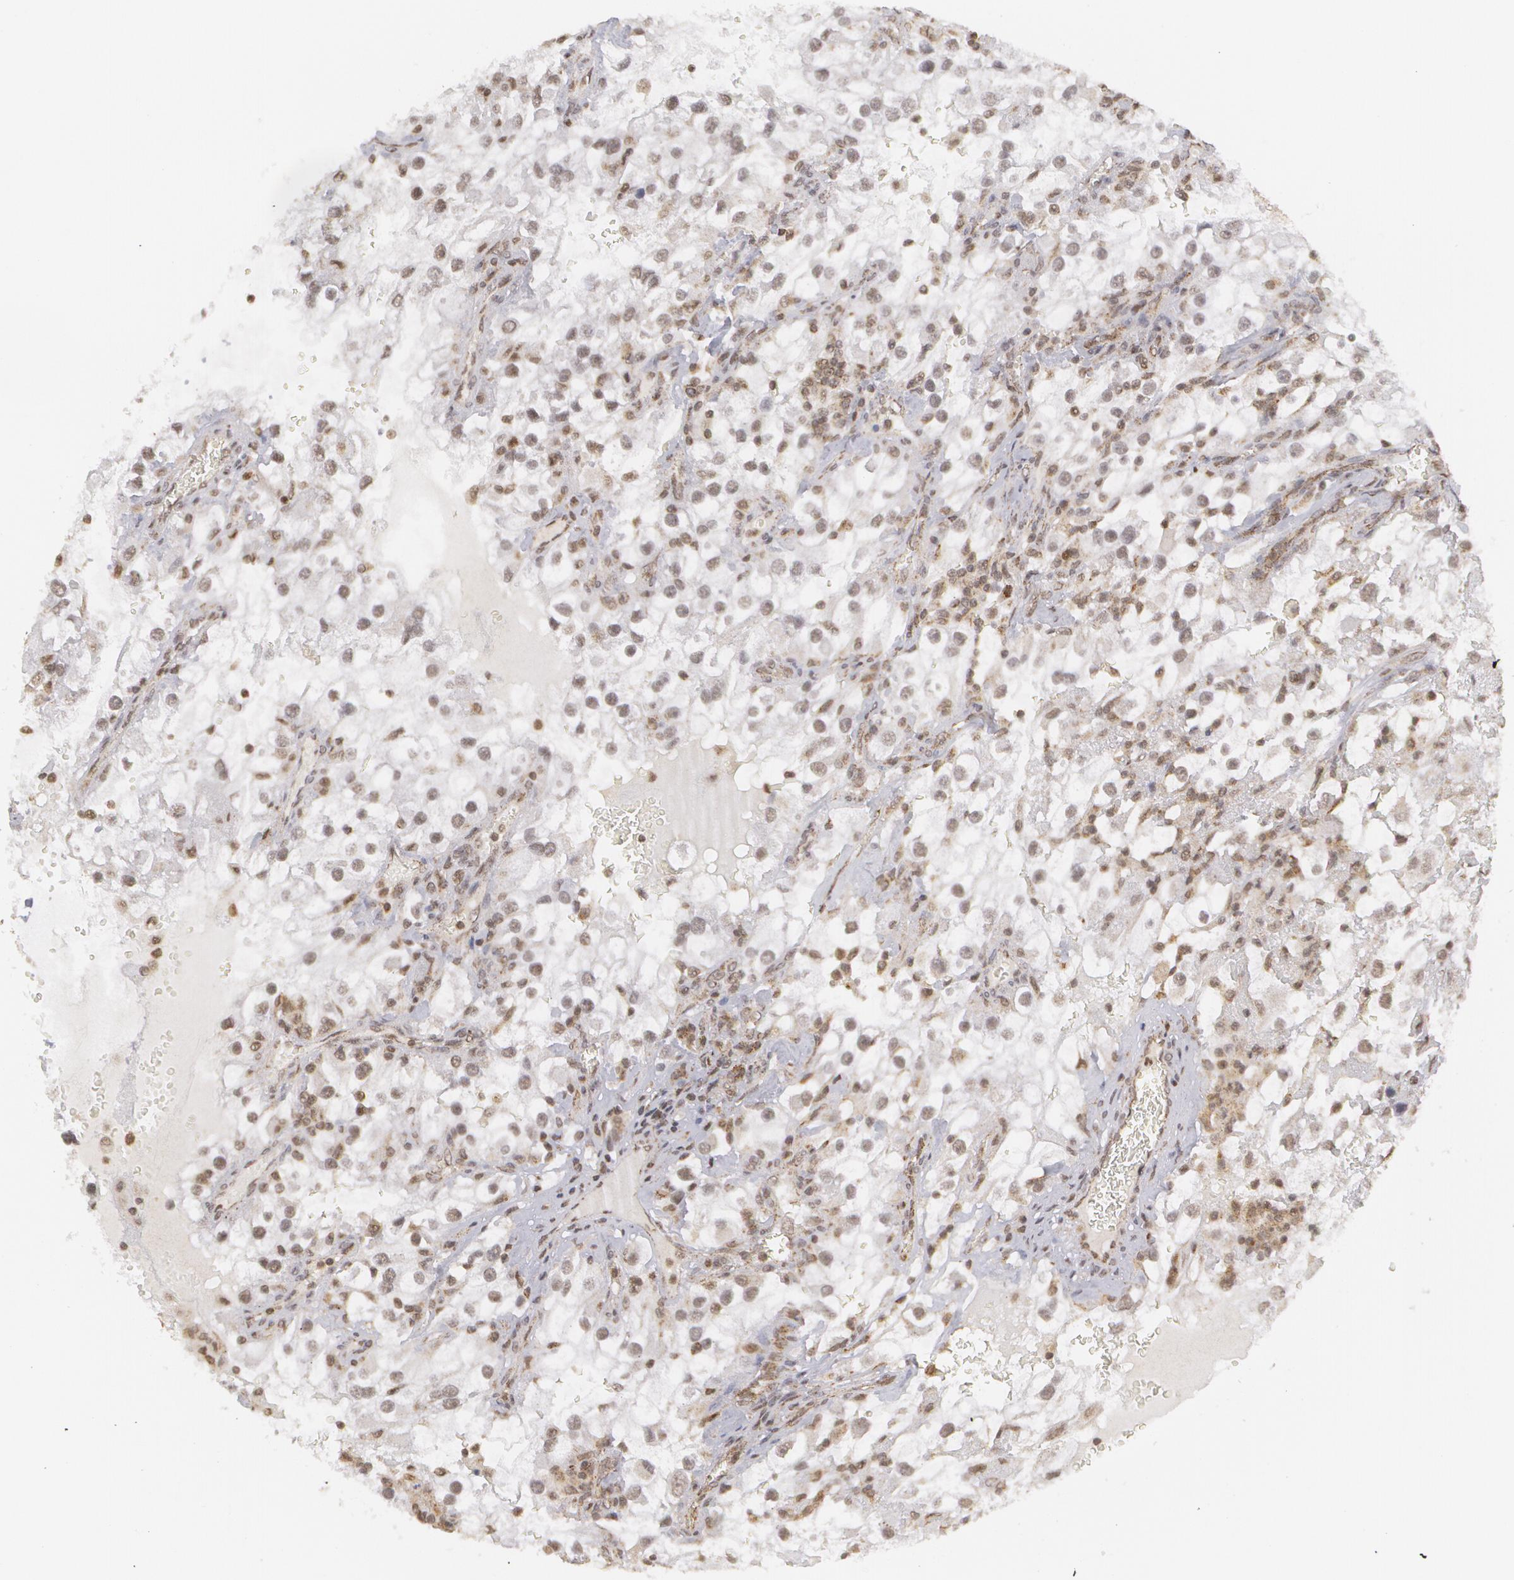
{"staining": {"intensity": "weak", "quantity": ">75%", "location": "nuclear"}, "tissue": "renal cancer", "cell_type": "Tumor cells", "image_type": "cancer", "snomed": [{"axis": "morphology", "description": "Adenocarcinoma, NOS"}, {"axis": "topography", "description": "Kidney"}], "caption": "Renal adenocarcinoma stained for a protein reveals weak nuclear positivity in tumor cells.", "gene": "MXD1", "patient": {"sex": "female", "age": 52}}